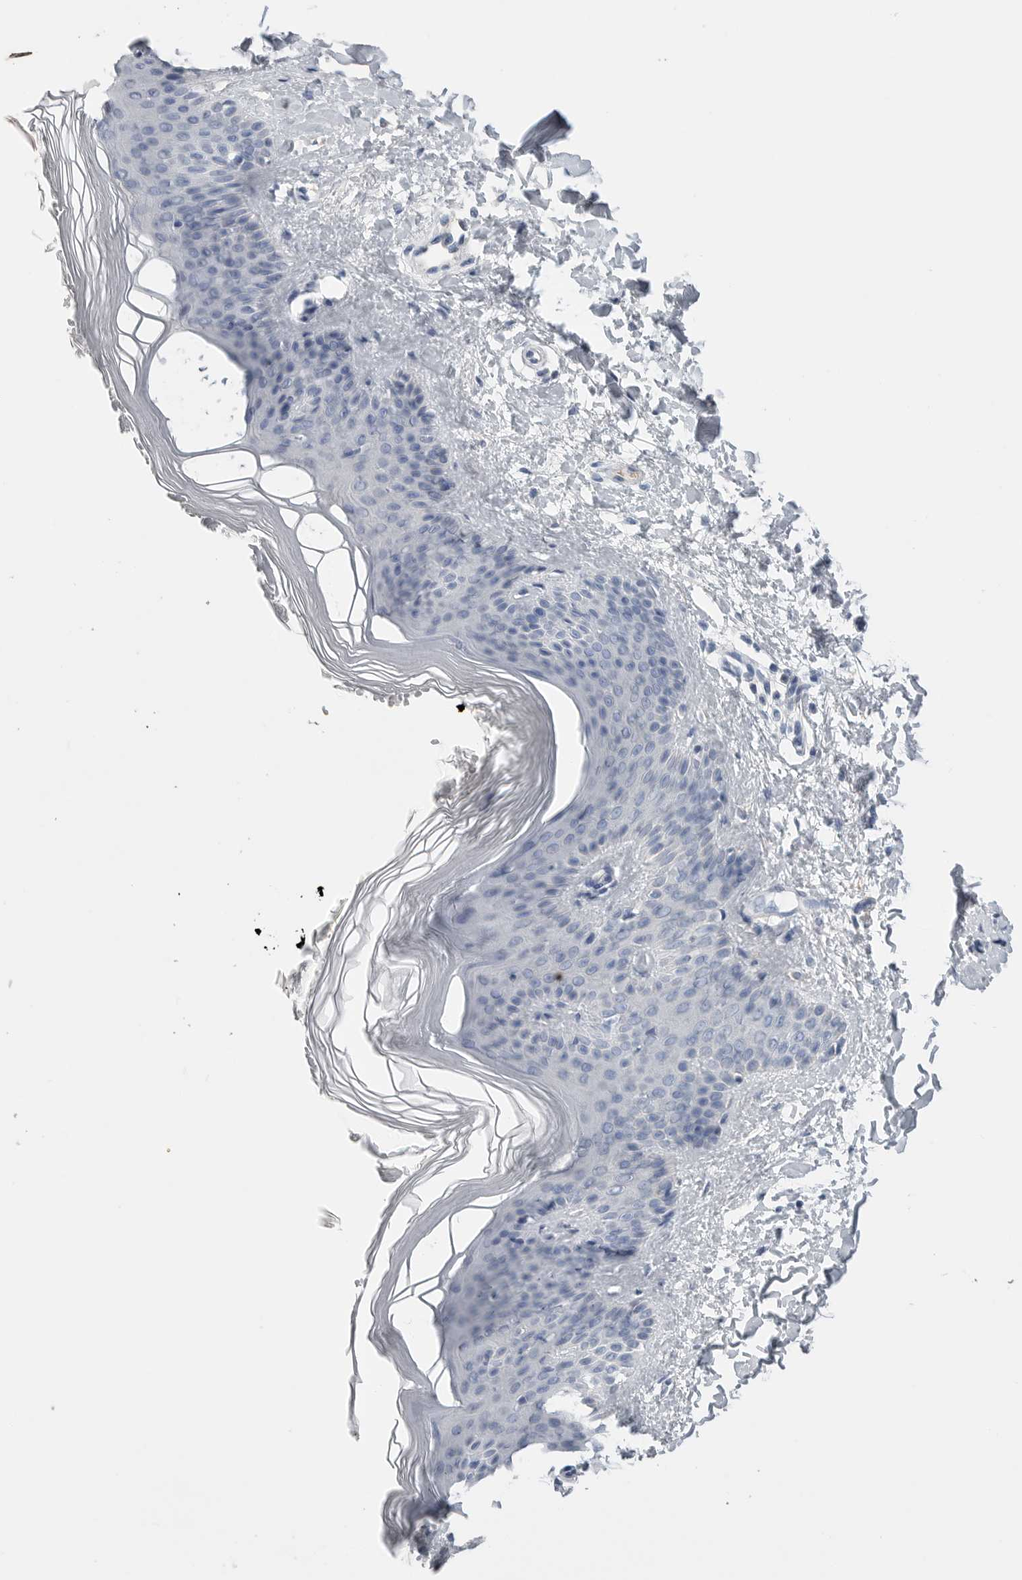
{"staining": {"intensity": "negative", "quantity": "none", "location": "none"}, "tissue": "skin", "cell_type": "Fibroblasts", "image_type": "normal", "snomed": [{"axis": "morphology", "description": "Normal tissue, NOS"}, {"axis": "morphology", "description": "Malignant melanoma, Metastatic site"}, {"axis": "topography", "description": "Skin"}], "caption": "Immunohistochemistry micrograph of normal skin: human skin stained with DAB displays no significant protein staining in fibroblasts.", "gene": "FABP6", "patient": {"sex": "male", "age": 41}}